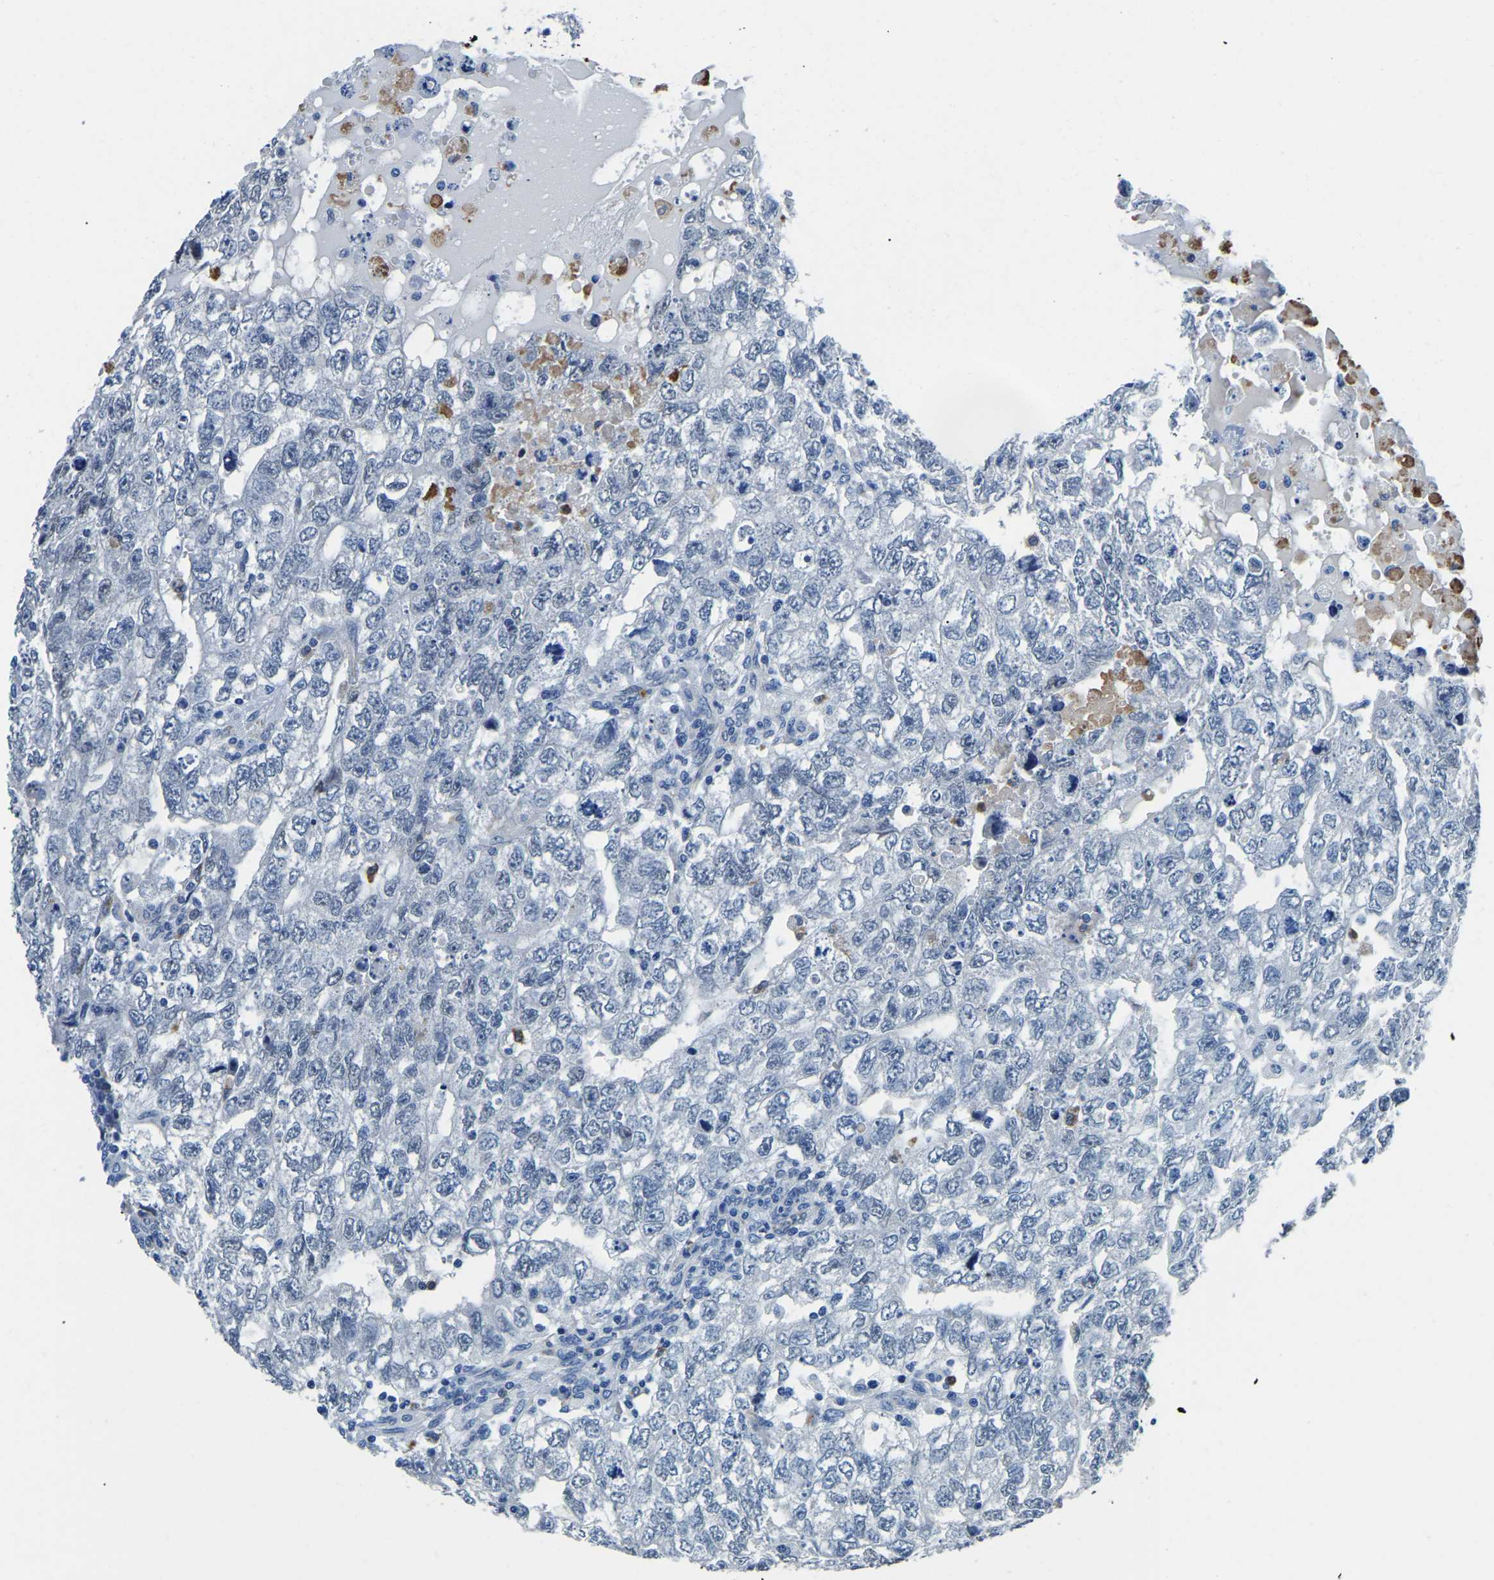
{"staining": {"intensity": "negative", "quantity": "none", "location": "none"}, "tissue": "testis cancer", "cell_type": "Tumor cells", "image_type": "cancer", "snomed": [{"axis": "morphology", "description": "Carcinoma, Embryonal, NOS"}, {"axis": "topography", "description": "Testis"}], "caption": "A histopathology image of testis cancer (embryonal carcinoma) stained for a protein displays no brown staining in tumor cells.", "gene": "MS4A3", "patient": {"sex": "male", "age": 36}}